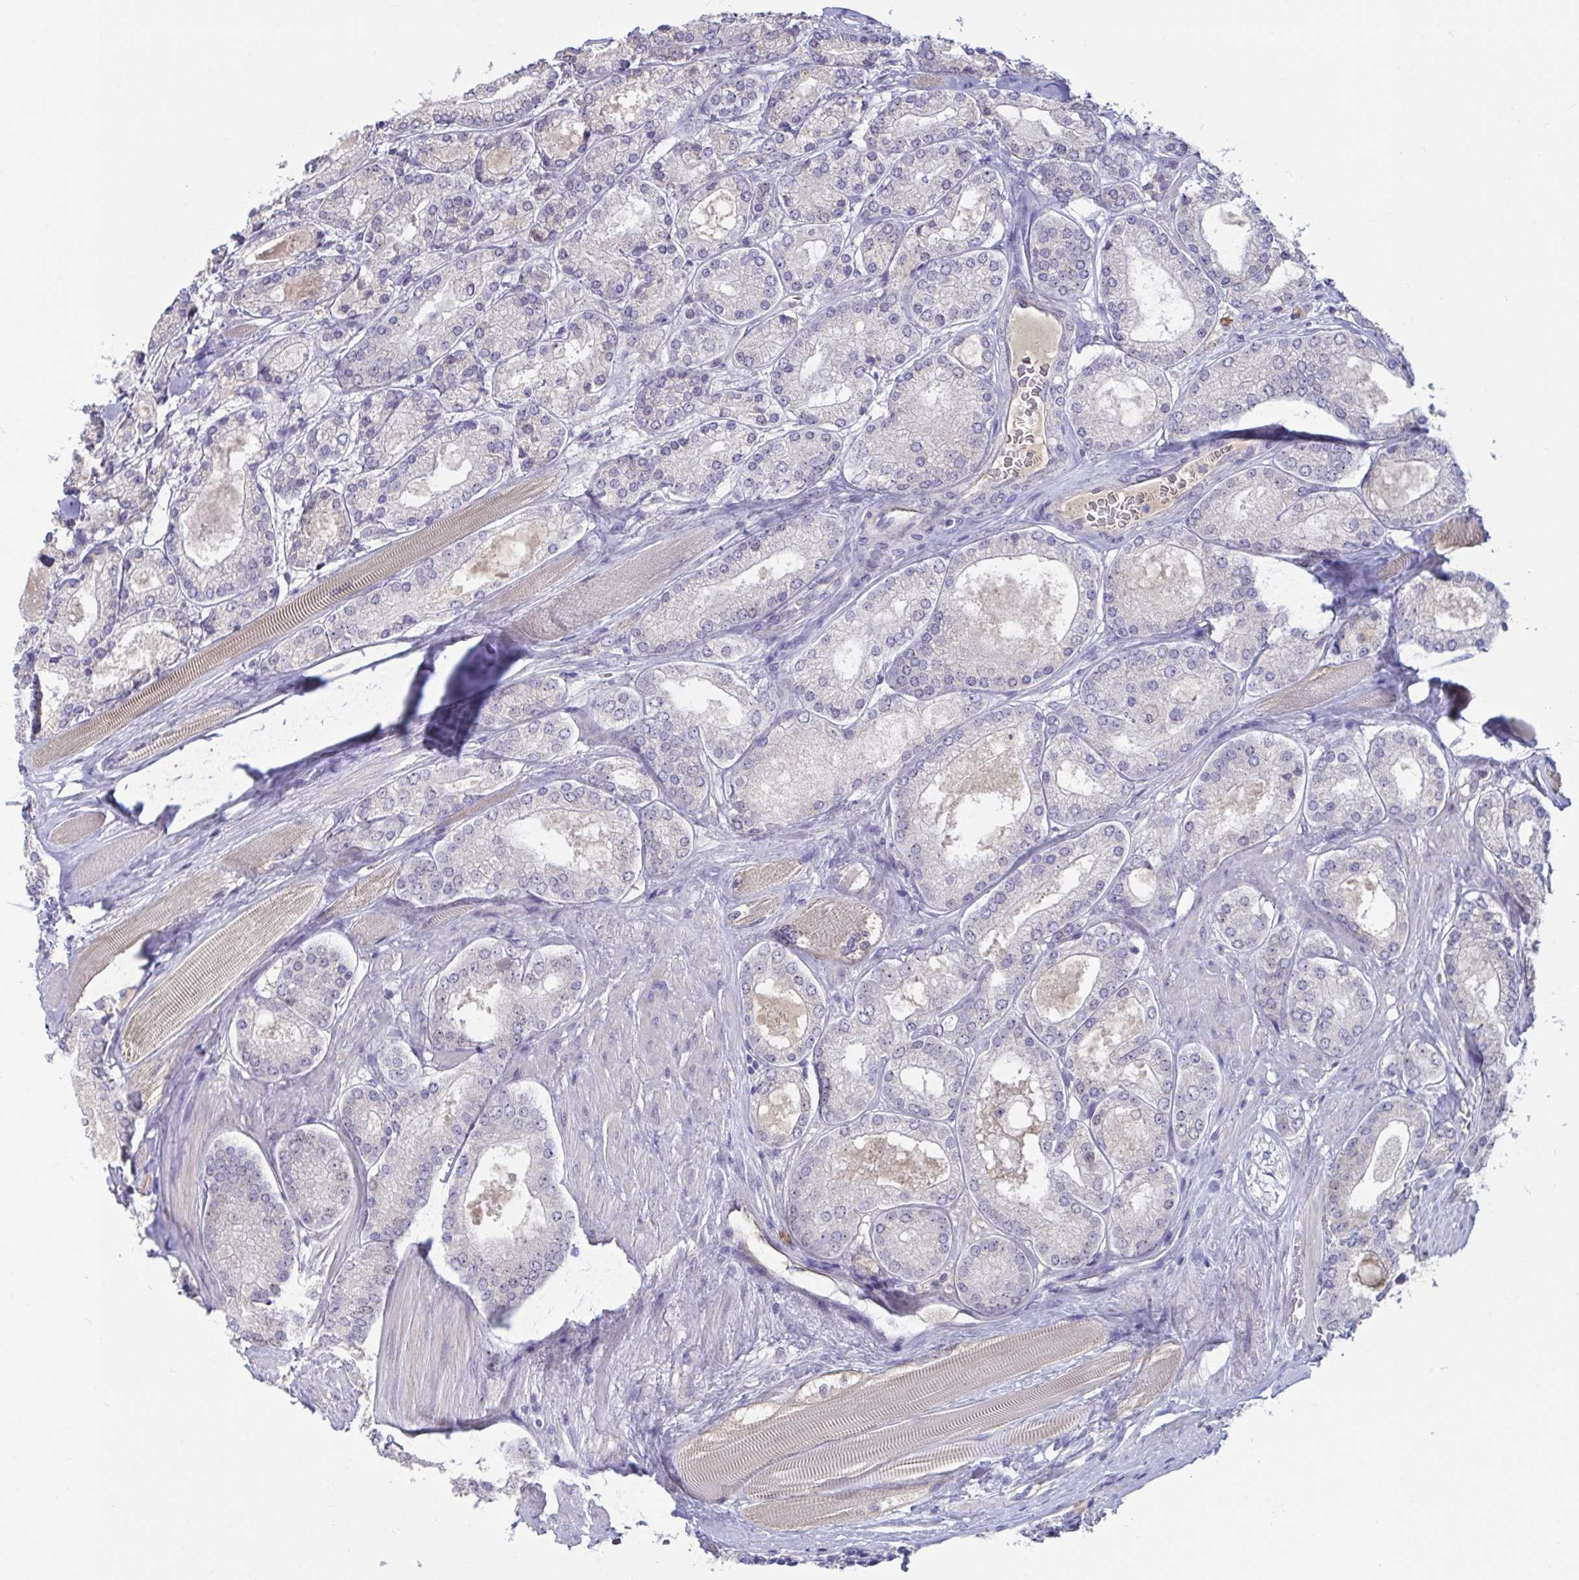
{"staining": {"intensity": "negative", "quantity": "none", "location": "none"}, "tissue": "prostate cancer", "cell_type": "Tumor cells", "image_type": "cancer", "snomed": [{"axis": "morphology", "description": "Adenocarcinoma, High grade"}, {"axis": "topography", "description": "Prostate"}], "caption": "A high-resolution micrograph shows immunohistochemistry staining of prostate high-grade adenocarcinoma, which reveals no significant expression in tumor cells. (Brightfield microscopy of DAB (3,3'-diaminobenzidine) immunohistochemistry at high magnification).", "gene": "MYC", "patient": {"sex": "male", "age": 67}}